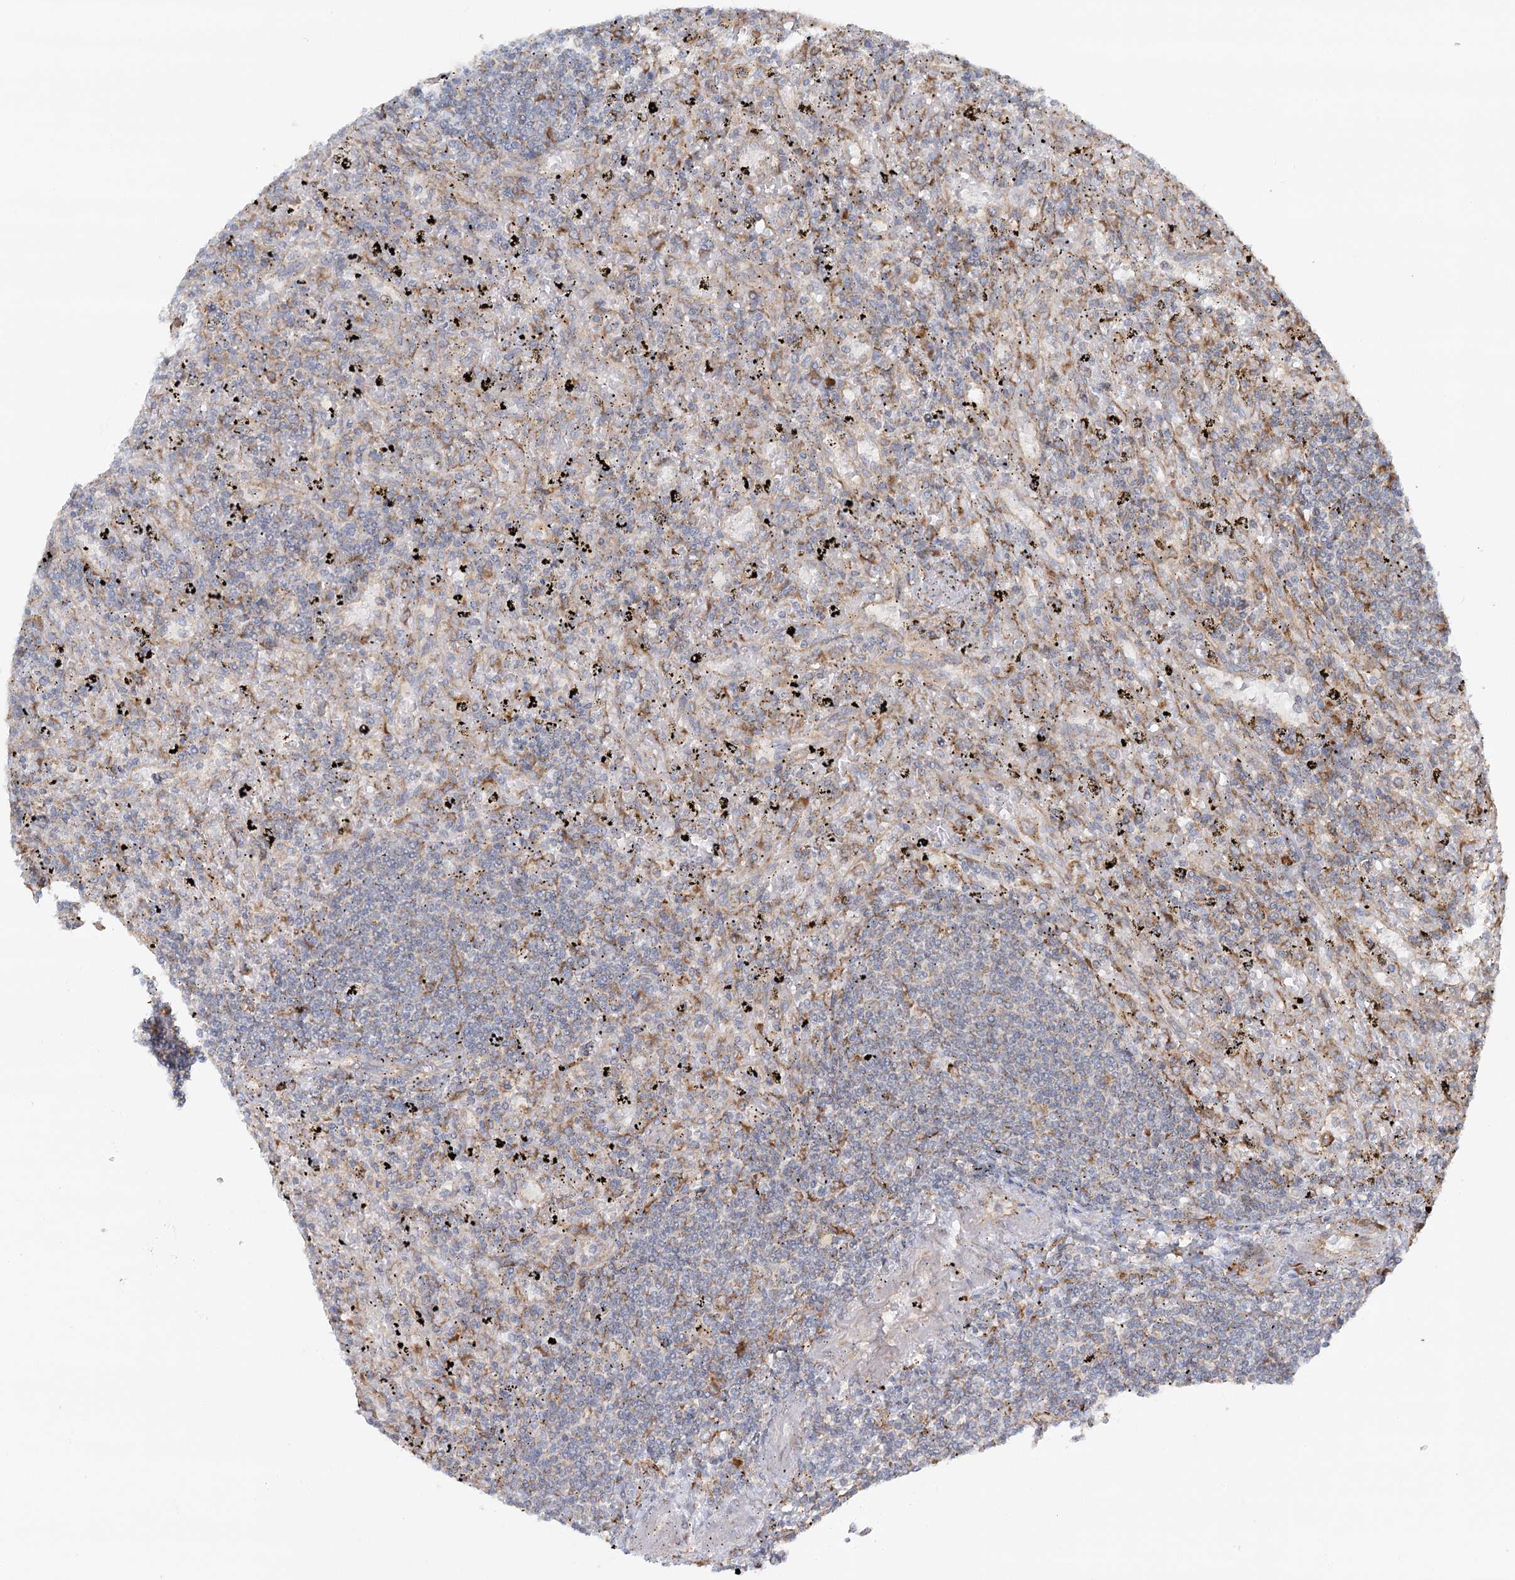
{"staining": {"intensity": "negative", "quantity": "none", "location": "none"}, "tissue": "lymphoma", "cell_type": "Tumor cells", "image_type": "cancer", "snomed": [{"axis": "morphology", "description": "Malignant lymphoma, non-Hodgkin's type, Low grade"}, {"axis": "topography", "description": "Spleen"}], "caption": "High power microscopy histopathology image of an immunohistochemistry (IHC) histopathology image of low-grade malignant lymphoma, non-Hodgkin's type, revealing no significant positivity in tumor cells. (Immunohistochemistry, brightfield microscopy, high magnification).", "gene": "TAS1R1", "patient": {"sex": "male", "age": 76}}